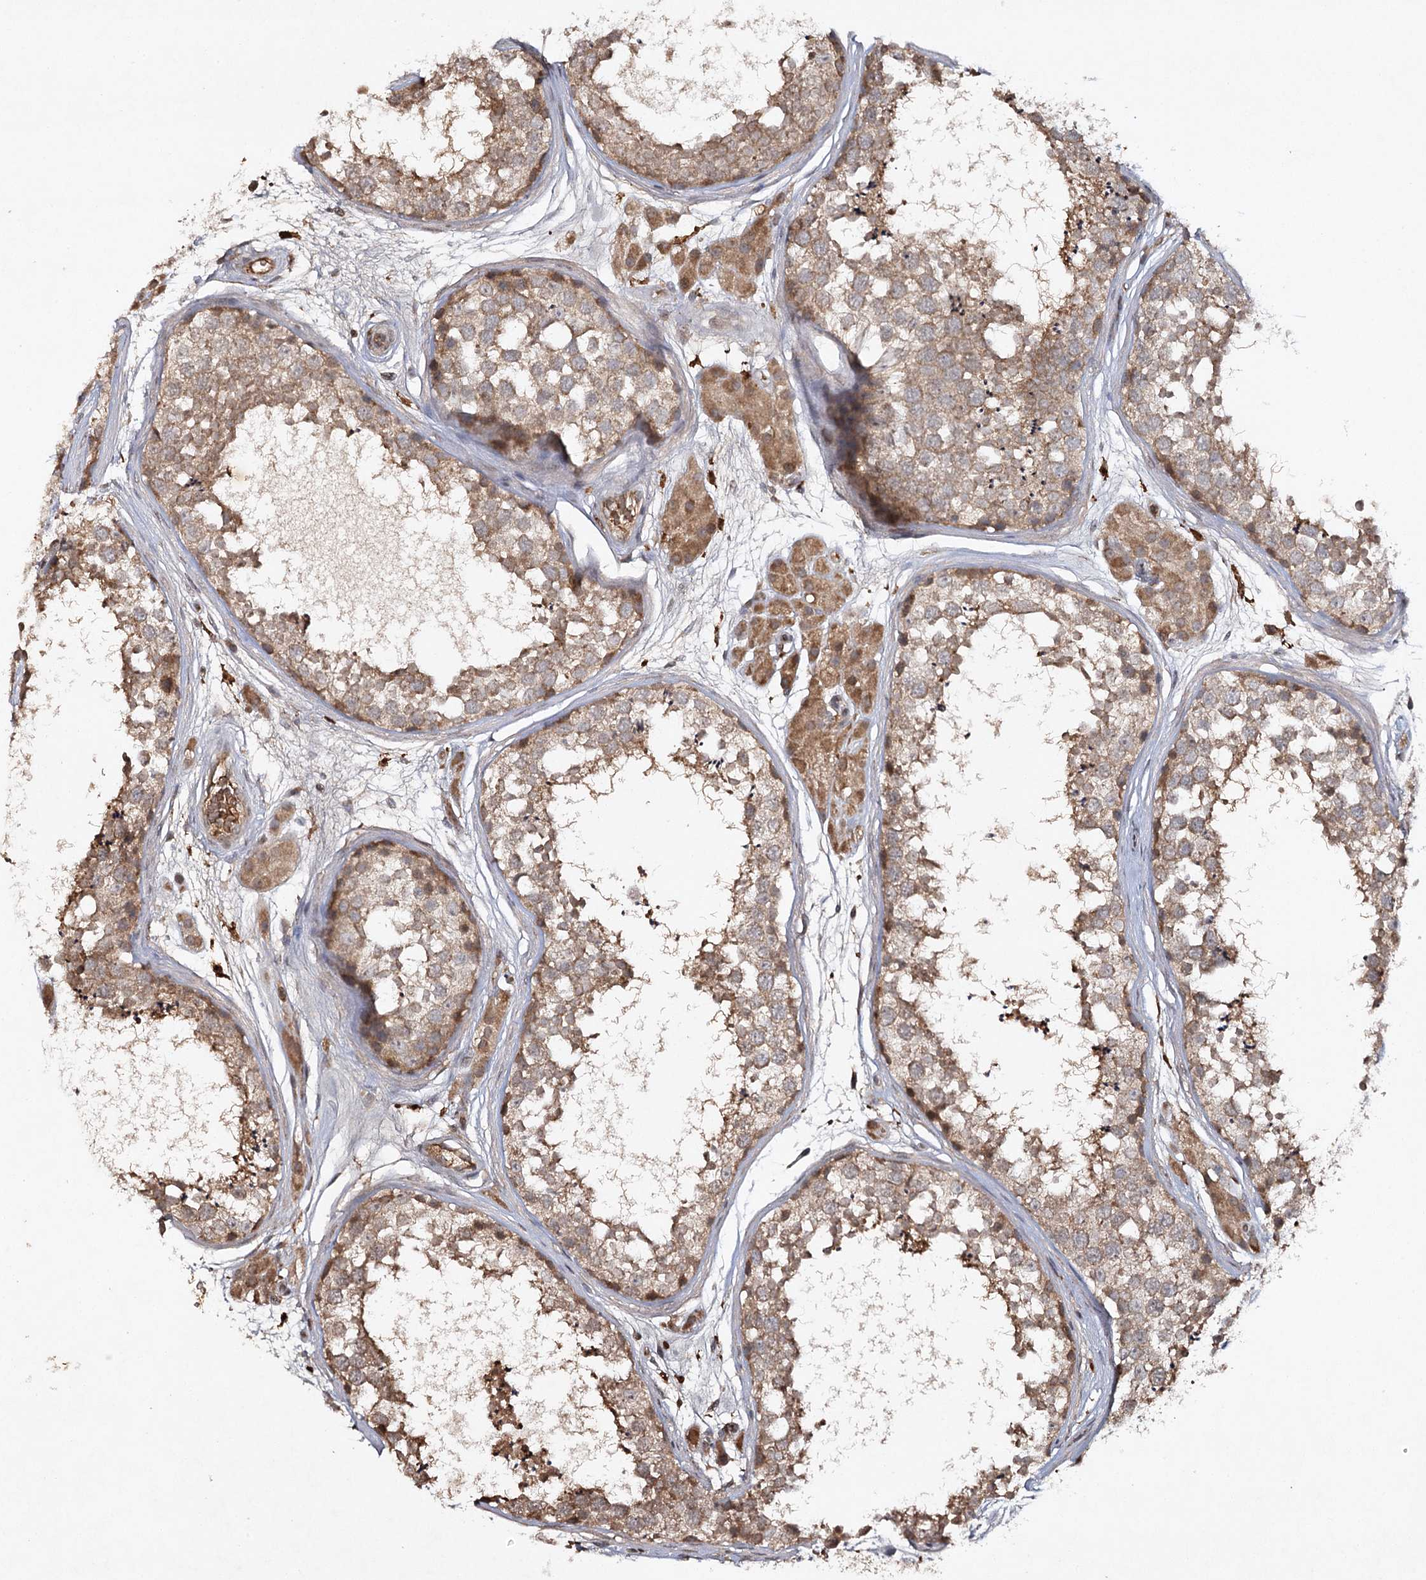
{"staining": {"intensity": "moderate", "quantity": "25%-75%", "location": "cytoplasmic/membranous"}, "tissue": "testis", "cell_type": "Cells in seminiferous ducts", "image_type": "normal", "snomed": [{"axis": "morphology", "description": "Normal tissue, NOS"}, {"axis": "topography", "description": "Testis"}], "caption": "Testis stained with a brown dye shows moderate cytoplasmic/membranous positive expression in about 25%-75% of cells in seminiferous ducts.", "gene": "CYP2B6", "patient": {"sex": "male", "age": 56}}